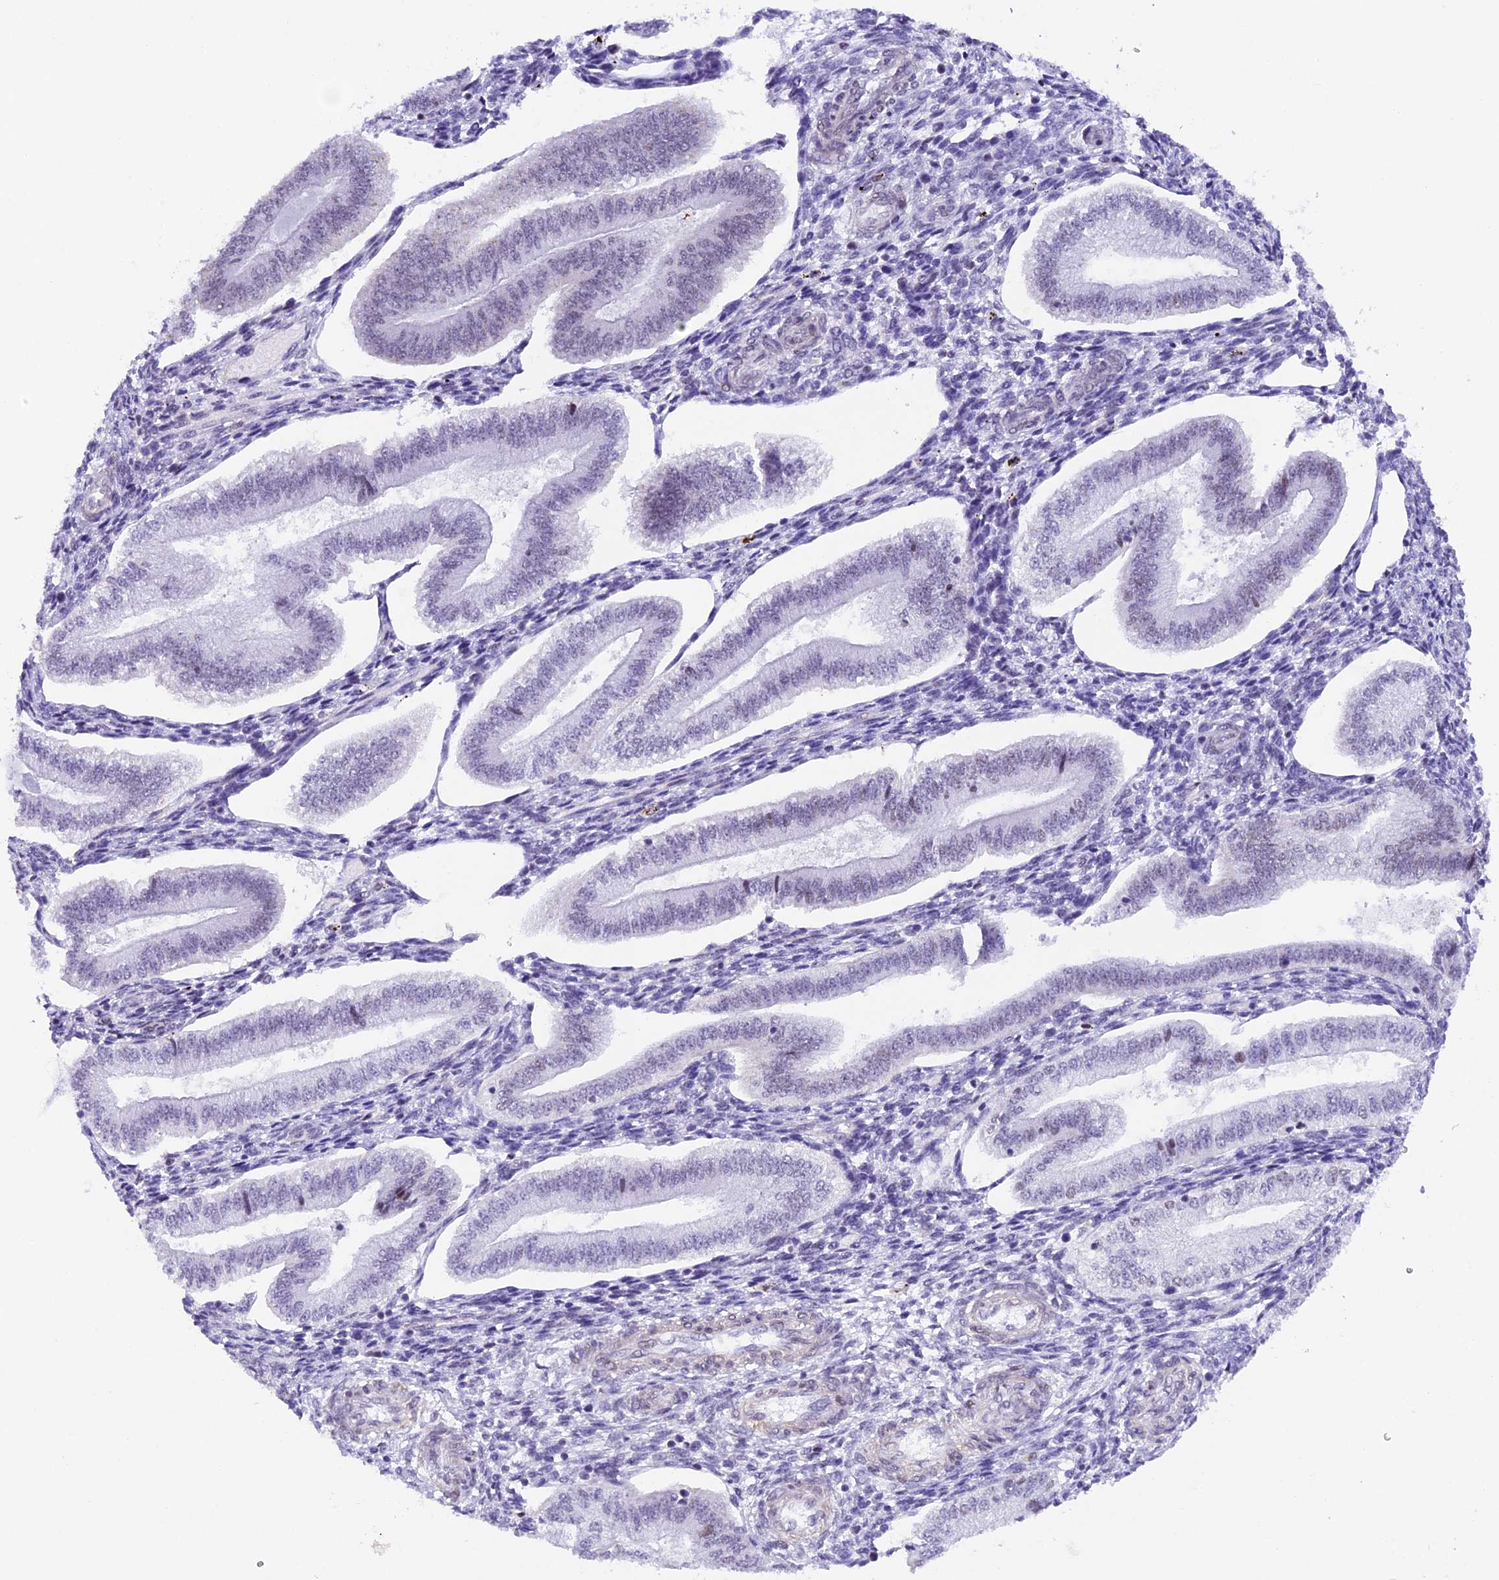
{"staining": {"intensity": "negative", "quantity": "none", "location": "none"}, "tissue": "endometrium", "cell_type": "Cells in endometrial stroma", "image_type": "normal", "snomed": [{"axis": "morphology", "description": "Normal tissue, NOS"}, {"axis": "topography", "description": "Endometrium"}], "caption": "Normal endometrium was stained to show a protein in brown. There is no significant positivity in cells in endometrial stroma. (Brightfield microscopy of DAB IHC at high magnification).", "gene": "TFAM", "patient": {"sex": "female", "age": 34}}